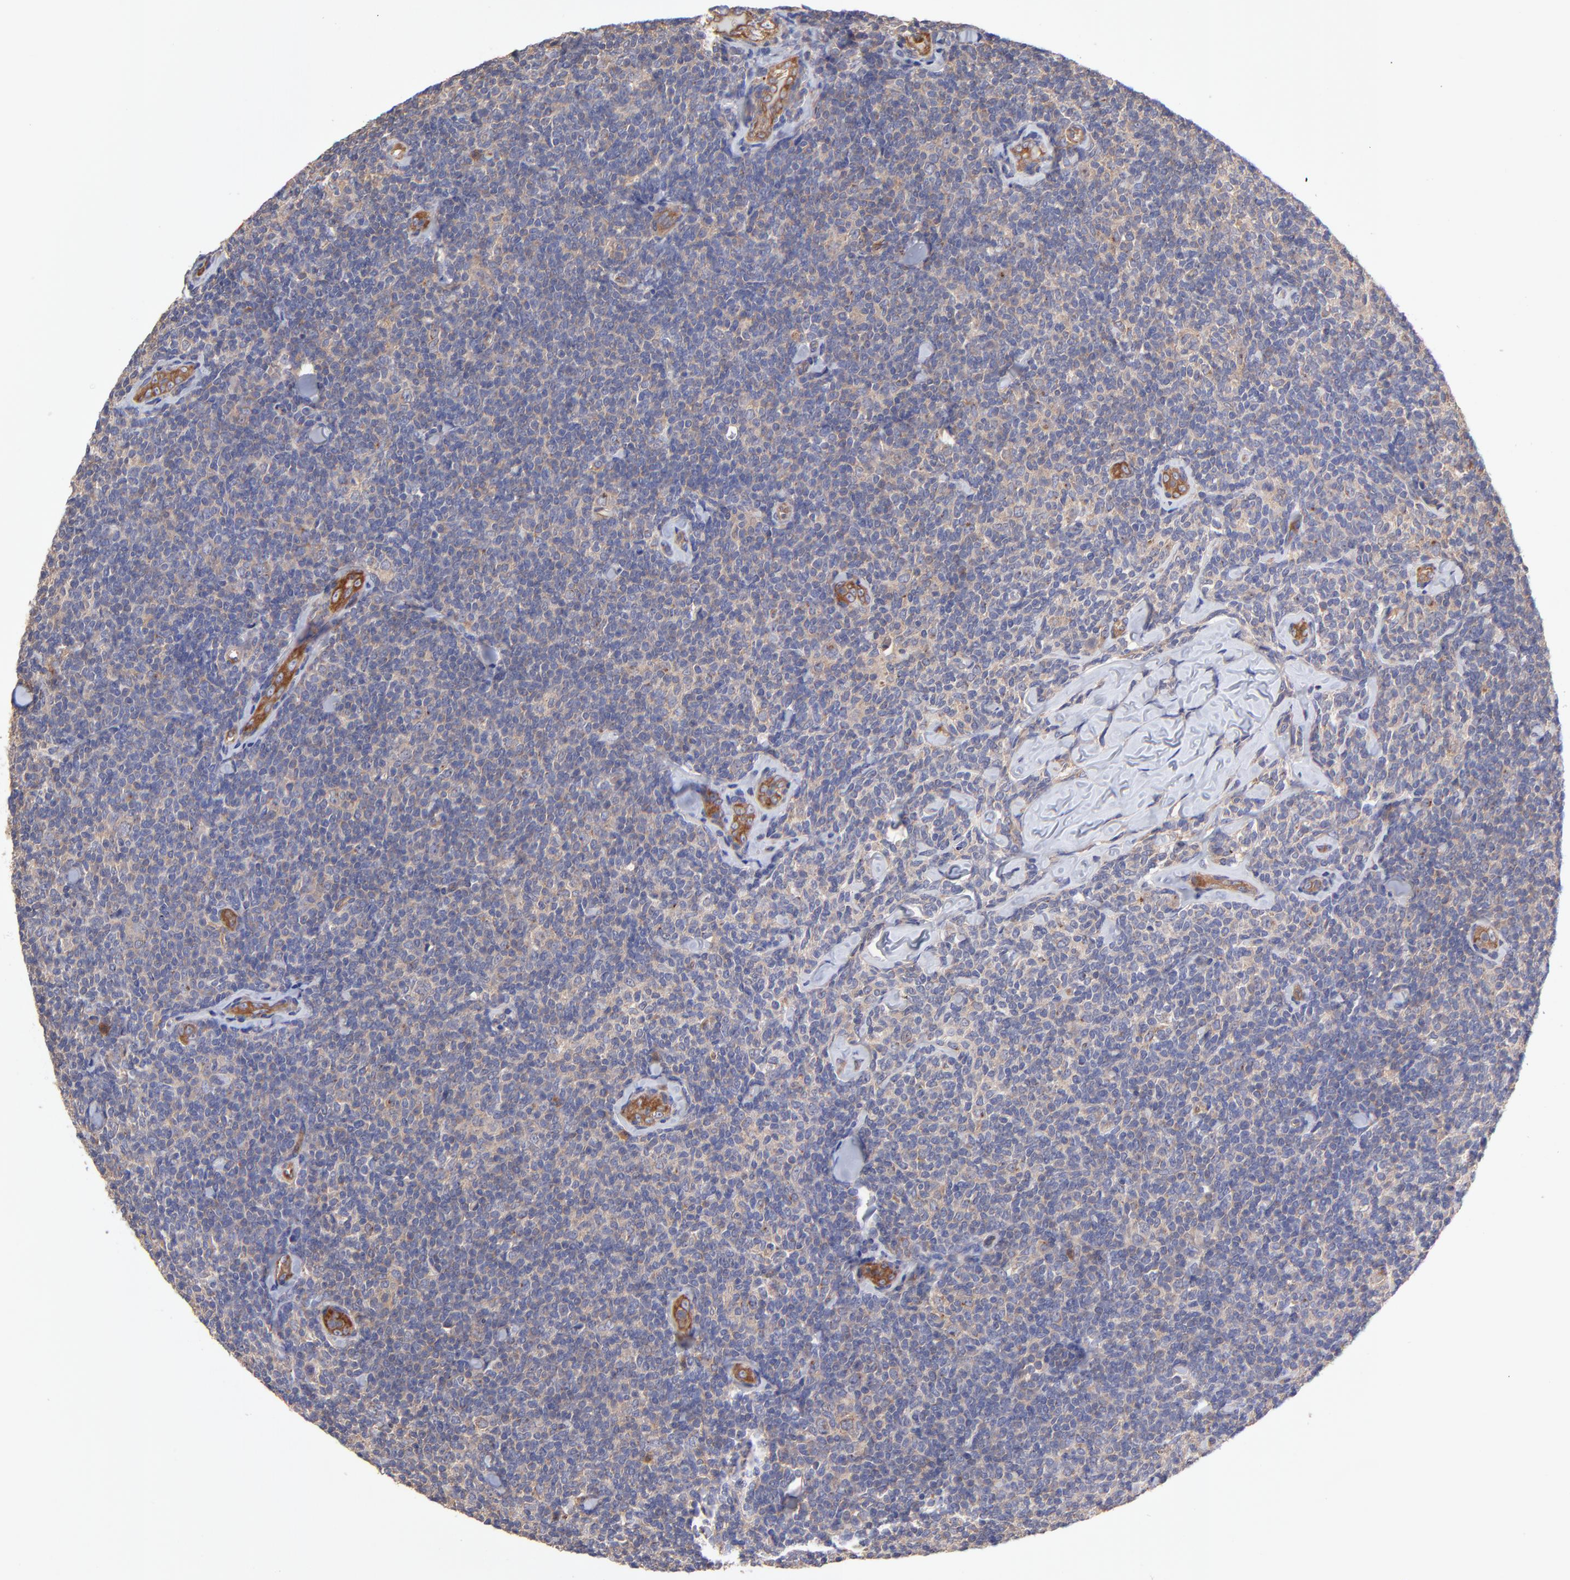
{"staining": {"intensity": "weak", "quantity": "<25%", "location": "cytoplasmic/membranous"}, "tissue": "lymphoma", "cell_type": "Tumor cells", "image_type": "cancer", "snomed": [{"axis": "morphology", "description": "Malignant lymphoma, non-Hodgkin's type, Low grade"}, {"axis": "topography", "description": "Lymph node"}], "caption": "Human malignant lymphoma, non-Hodgkin's type (low-grade) stained for a protein using immunohistochemistry (IHC) shows no positivity in tumor cells.", "gene": "ASB7", "patient": {"sex": "female", "age": 56}}